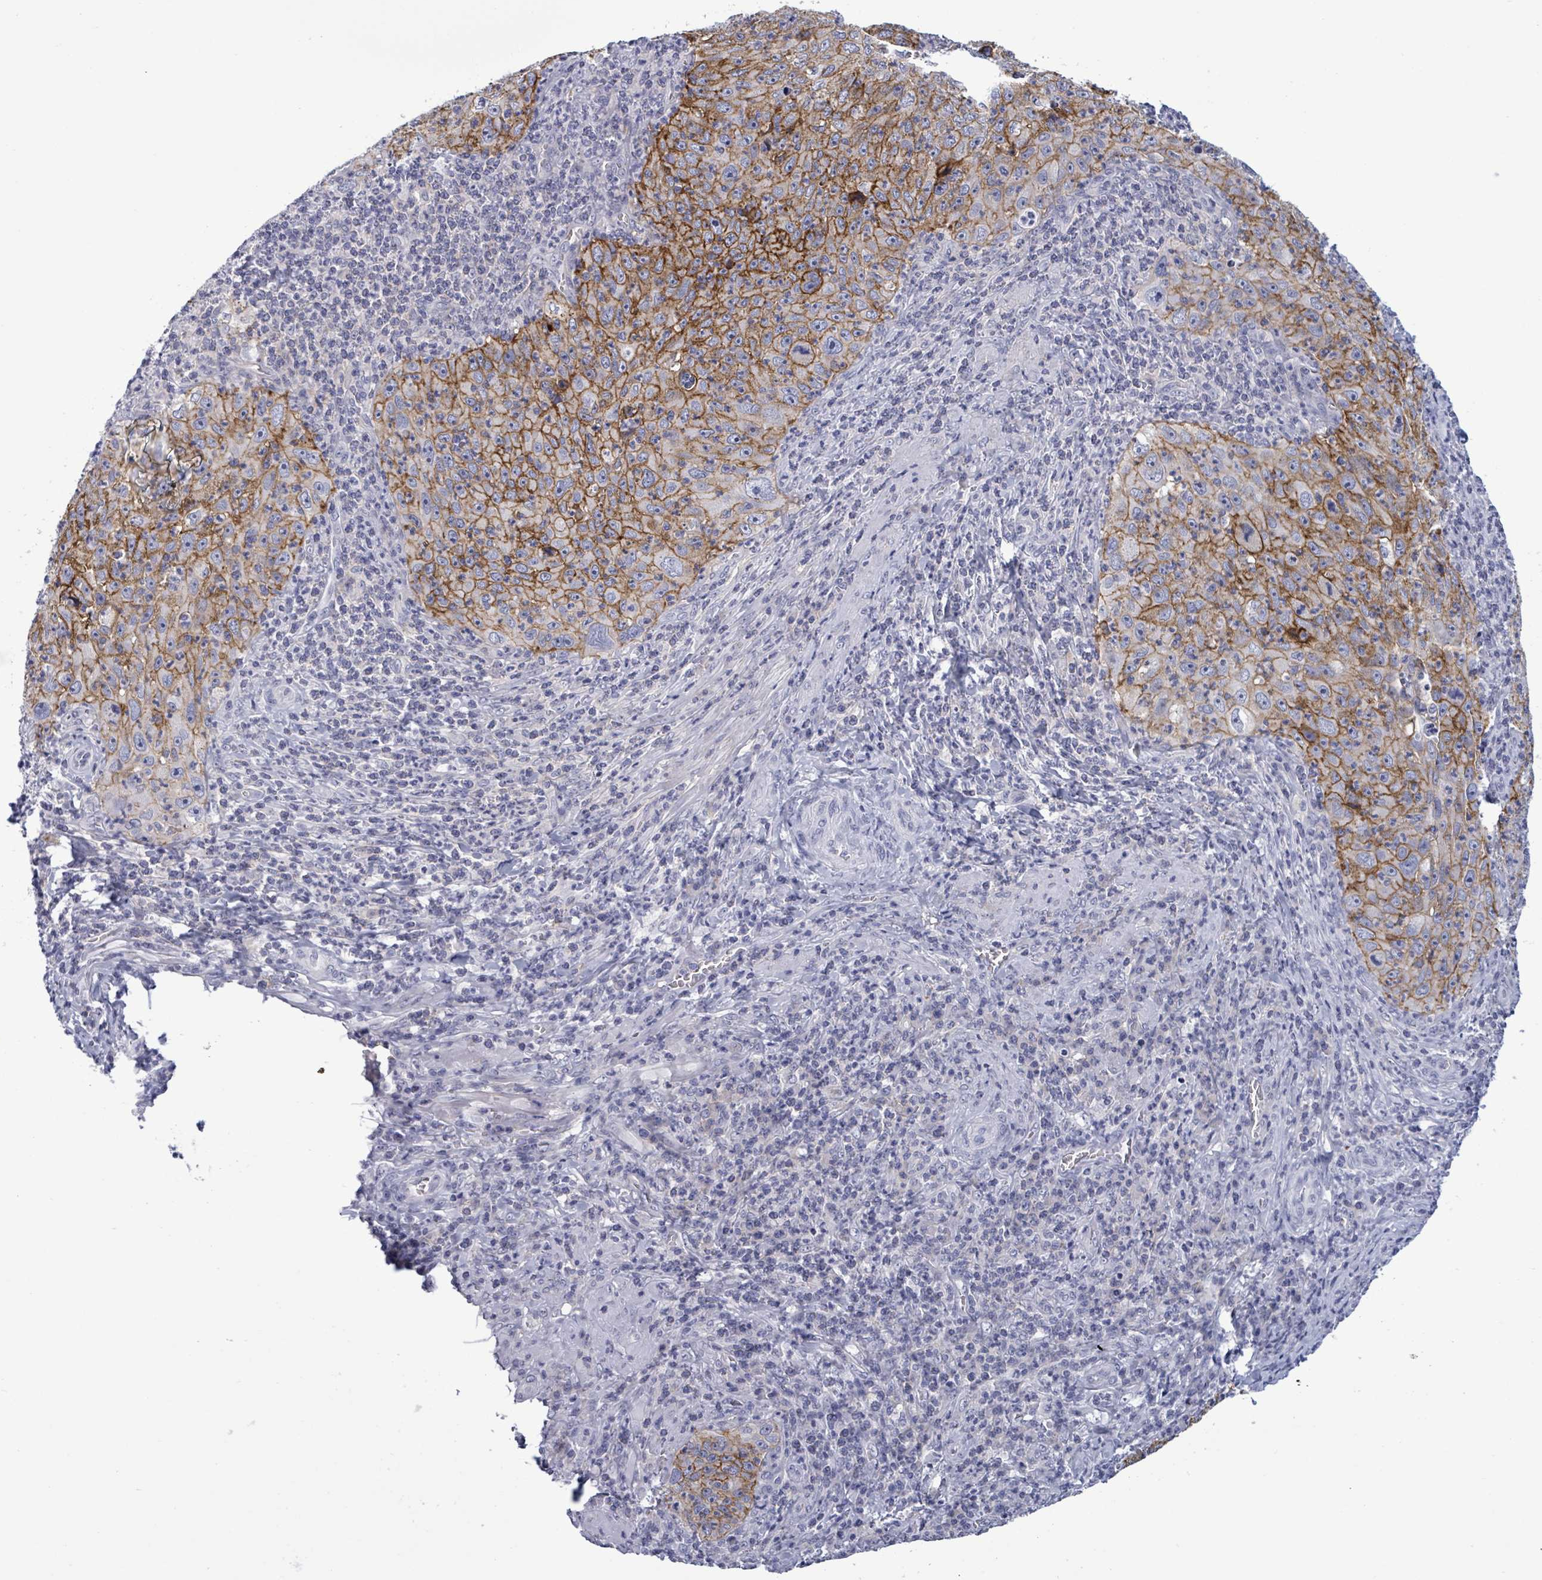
{"staining": {"intensity": "moderate", "quantity": ">75%", "location": "cytoplasmic/membranous"}, "tissue": "cervical cancer", "cell_type": "Tumor cells", "image_type": "cancer", "snomed": [{"axis": "morphology", "description": "Squamous cell carcinoma, NOS"}, {"axis": "topography", "description": "Cervix"}], "caption": "Squamous cell carcinoma (cervical) stained with DAB immunohistochemistry exhibits medium levels of moderate cytoplasmic/membranous expression in about >75% of tumor cells.", "gene": "BSG", "patient": {"sex": "female", "age": 30}}